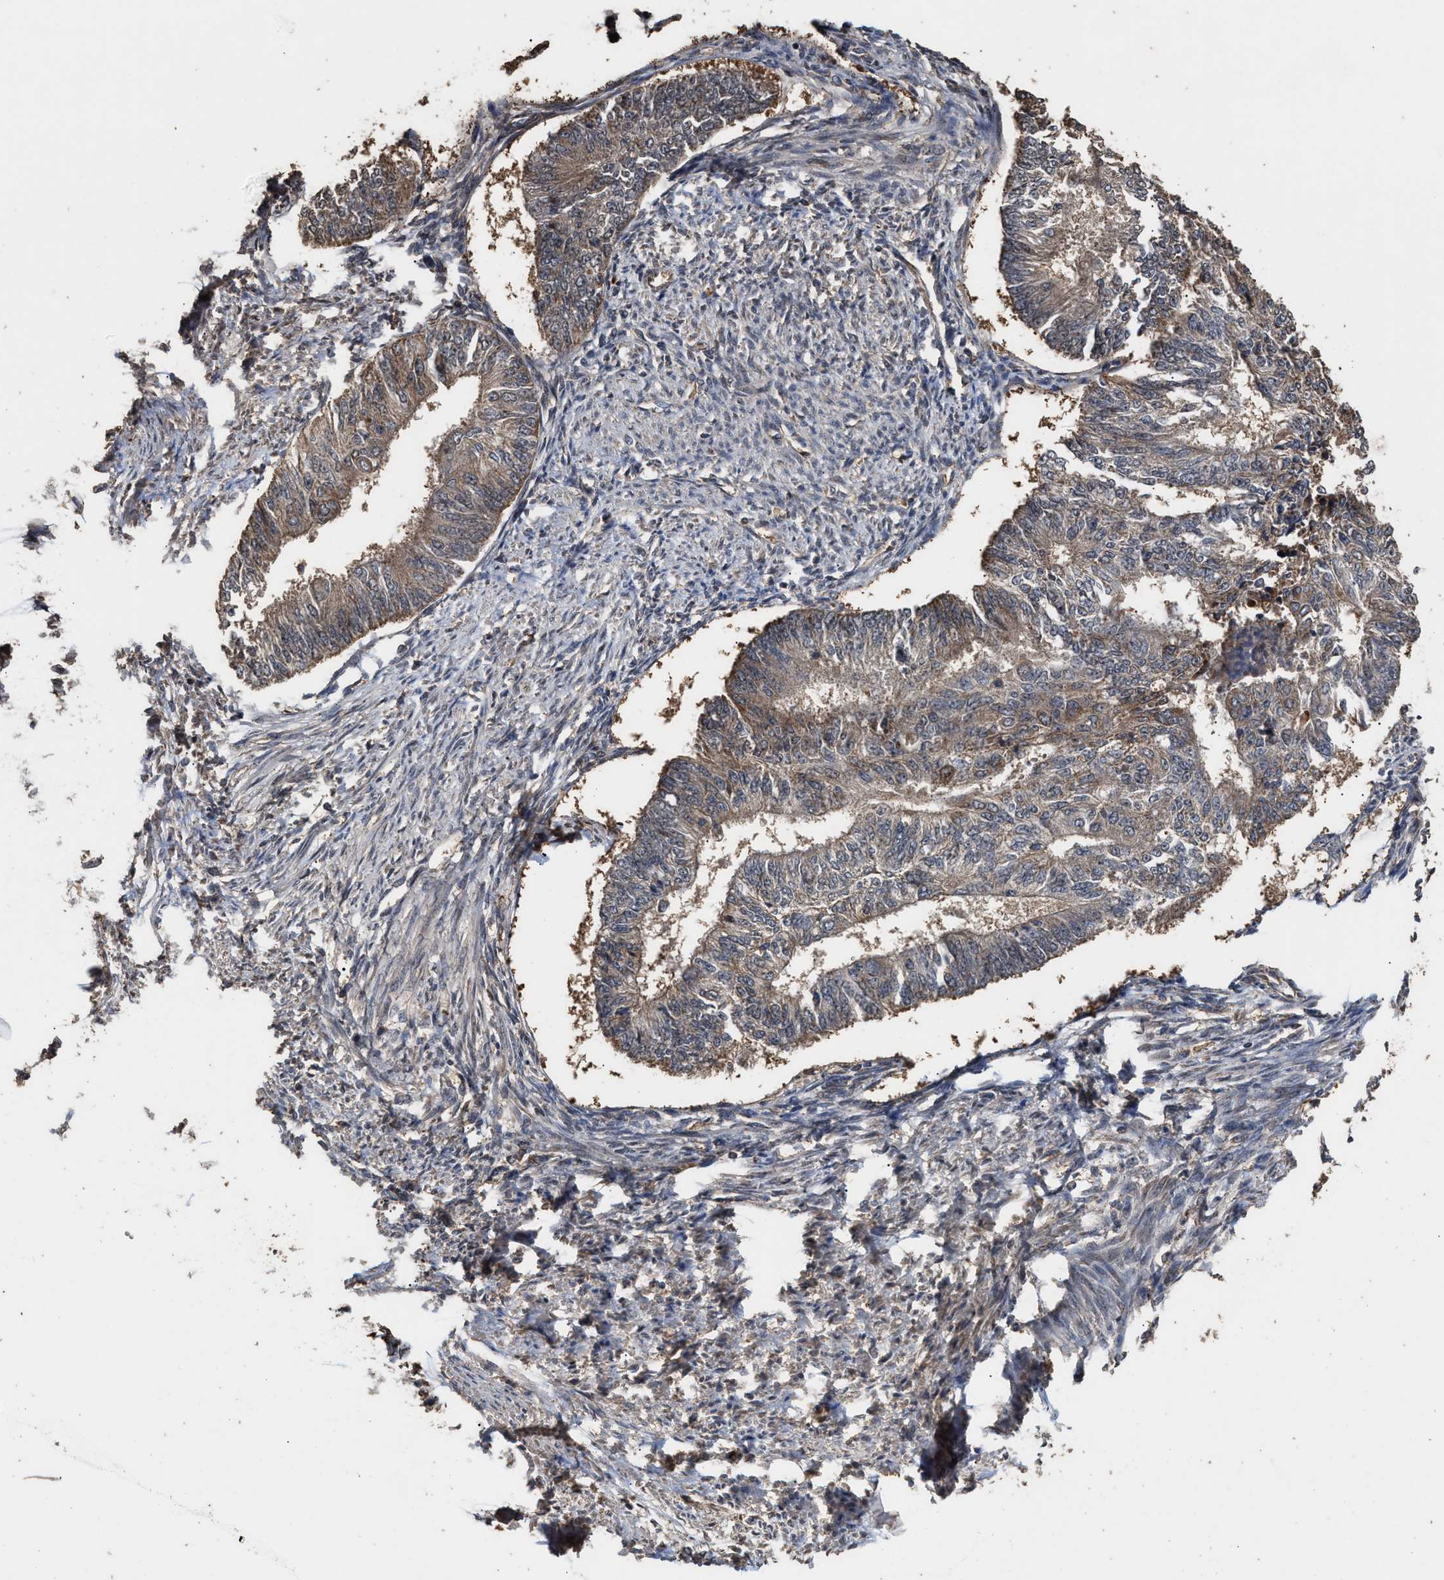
{"staining": {"intensity": "moderate", "quantity": ">75%", "location": "cytoplasmic/membranous"}, "tissue": "endometrial cancer", "cell_type": "Tumor cells", "image_type": "cancer", "snomed": [{"axis": "morphology", "description": "Adenocarcinoma, NOS"}, {"axis": "topography", "description": "Endometrium"}], "caption": "Immunohistochemical staining of human endometrial cancer demonstrates medium levels of moderate cytoplasmic/membranous protein expression in about >75% of tumor cells. Nuclei are stained in blue.", "gene": "ZNHIT6", "patient": {"sex": "female", "age": 32}}